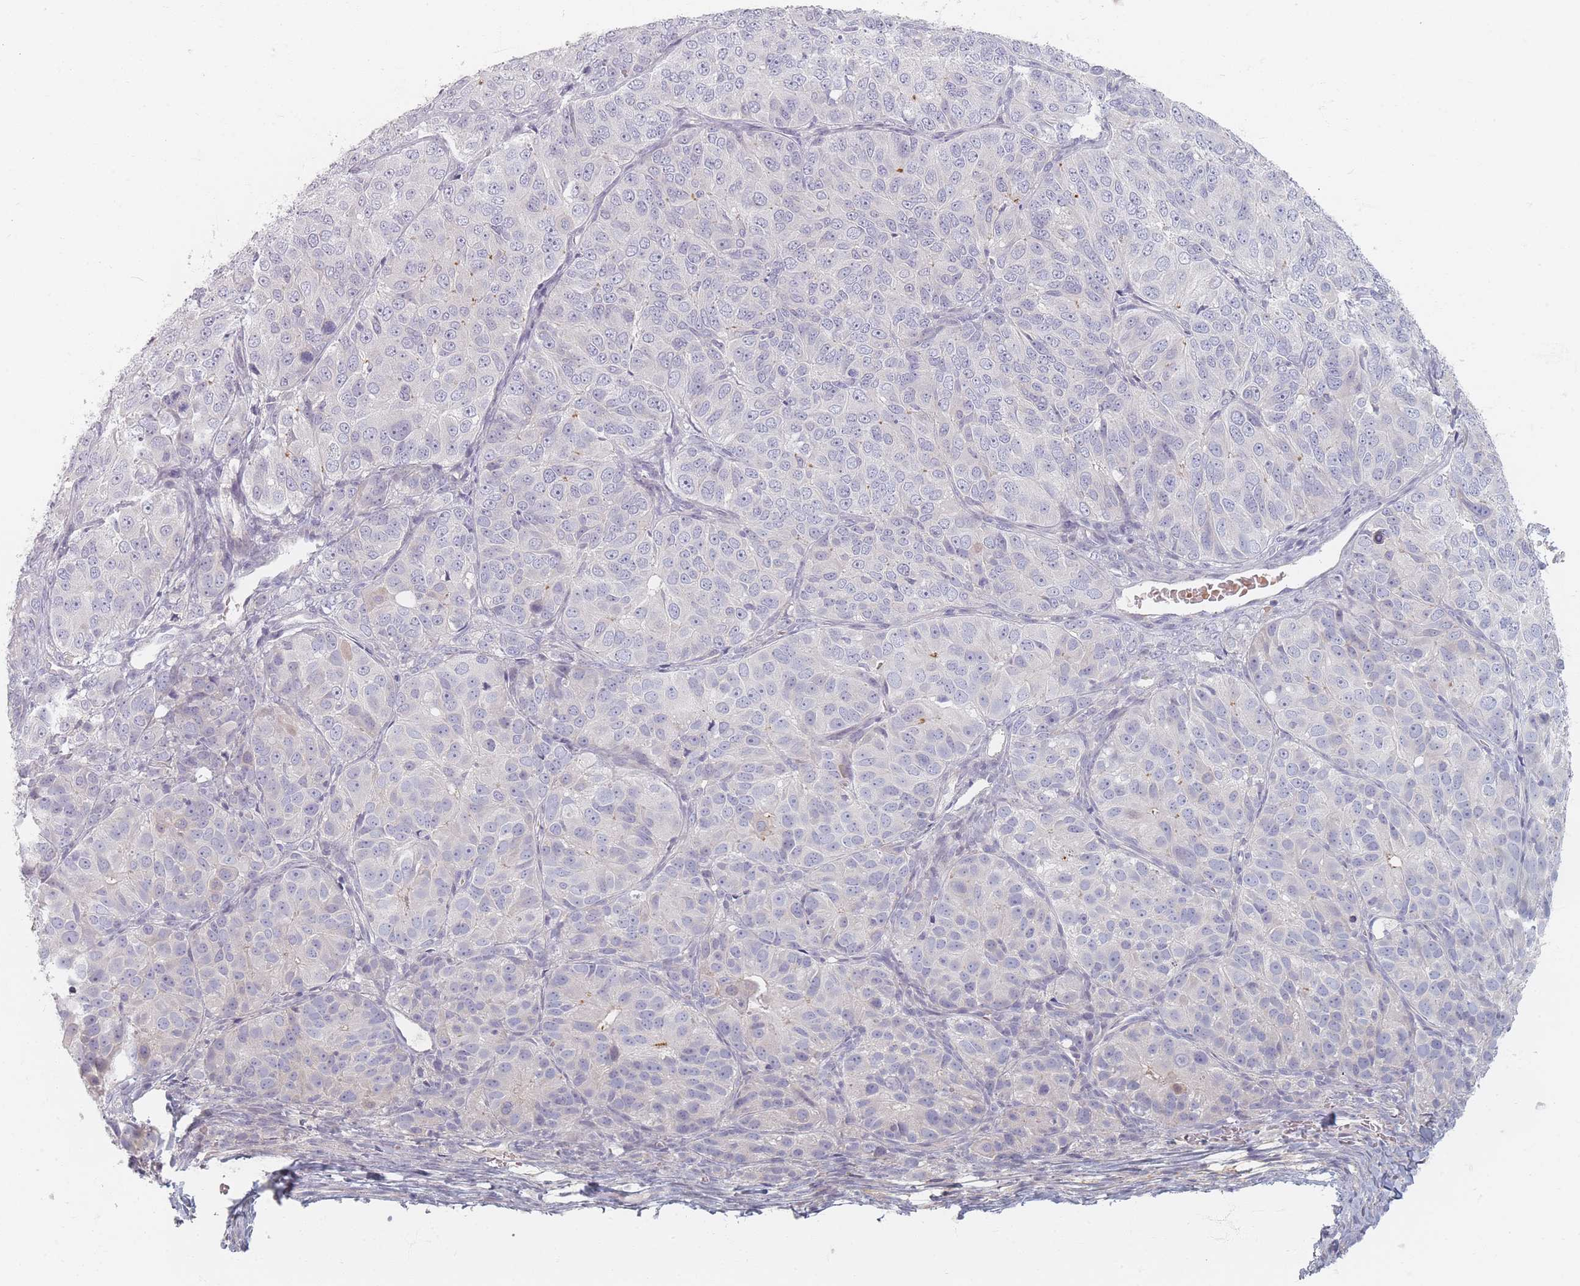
{"staining": {"intensity": "negative", "quantity": "none", "location": "none"}, "tissue": "ovarian cancer", "cell_type": "Tumor cells", "image_type": "cancer", "snomed": [{"axis": "morphology", "description": "Carcinoma, endometroid"}, {"axis": "topography", "description": "Ovary"}], "caption": "This is an IHC histopathology image of human ovarian cancer (endometroid carcinoma). There is no staining in tumor cells.", "gene": "TMOD1", "patient": {"sex": "female", "age": 51}}